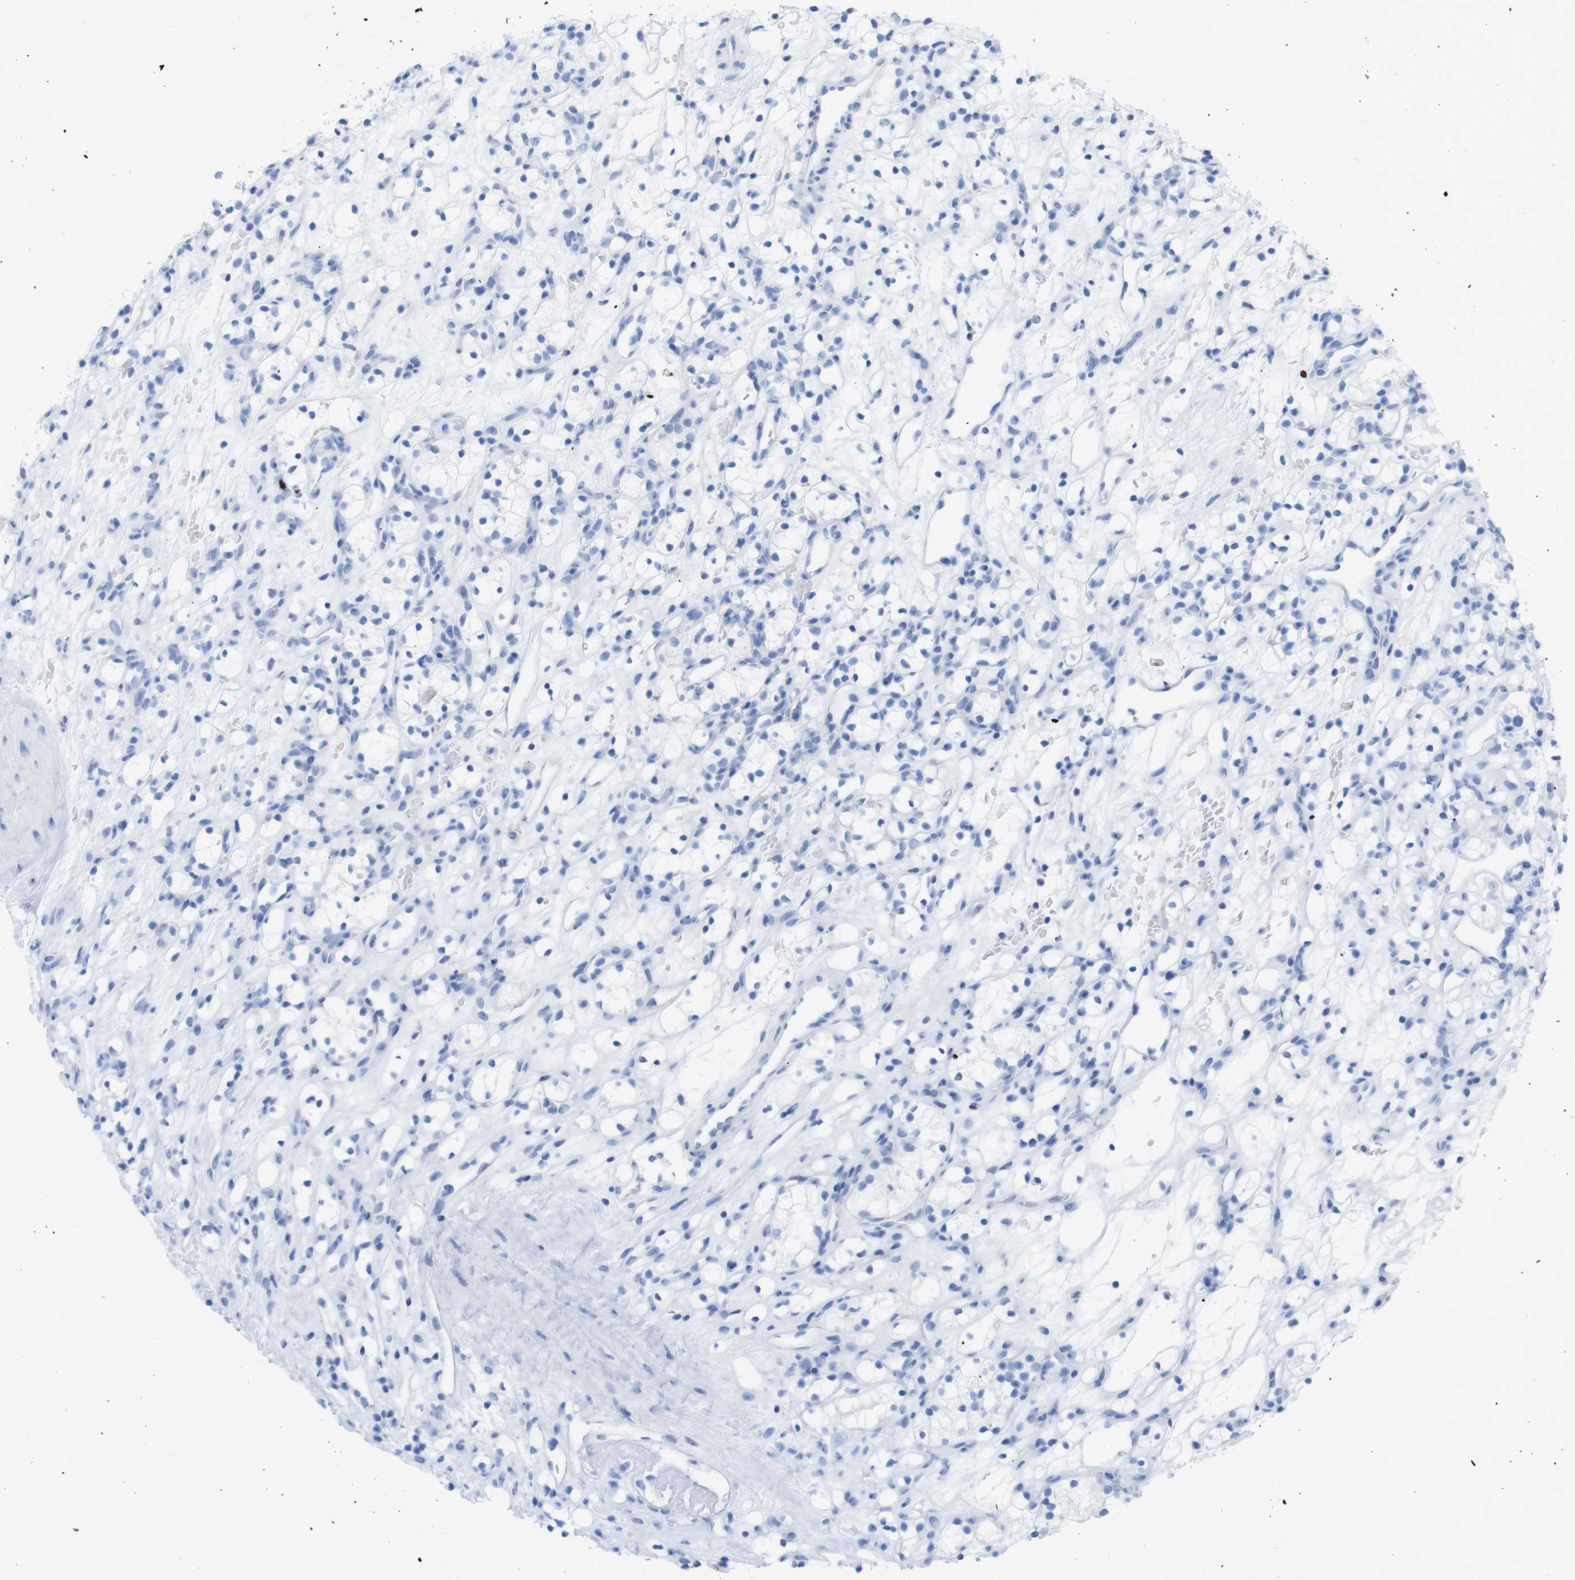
{"staining": {"intensity": "negative", "quantity": "none", "location": "none"}, "tissue": "renal cancer", "cell_type": "Tumor cells", "image_type": "cancer", "snomed": [{"axis": "morphology", "description": "Adenocarcinoma, NOS"}, {"axis": "topography", "description": "Kidney"}], "caption": "IHC image of human renal cancer (adenocarcinoma) stained for a protein (brown), which demonstrates no staining in tumor cells. The staining is performed using DAB brown chromogen with nuclei counter-stained in using hematoxylin.", "gene": "MYH7", "patient": {"sex": "female", "age": 60}}